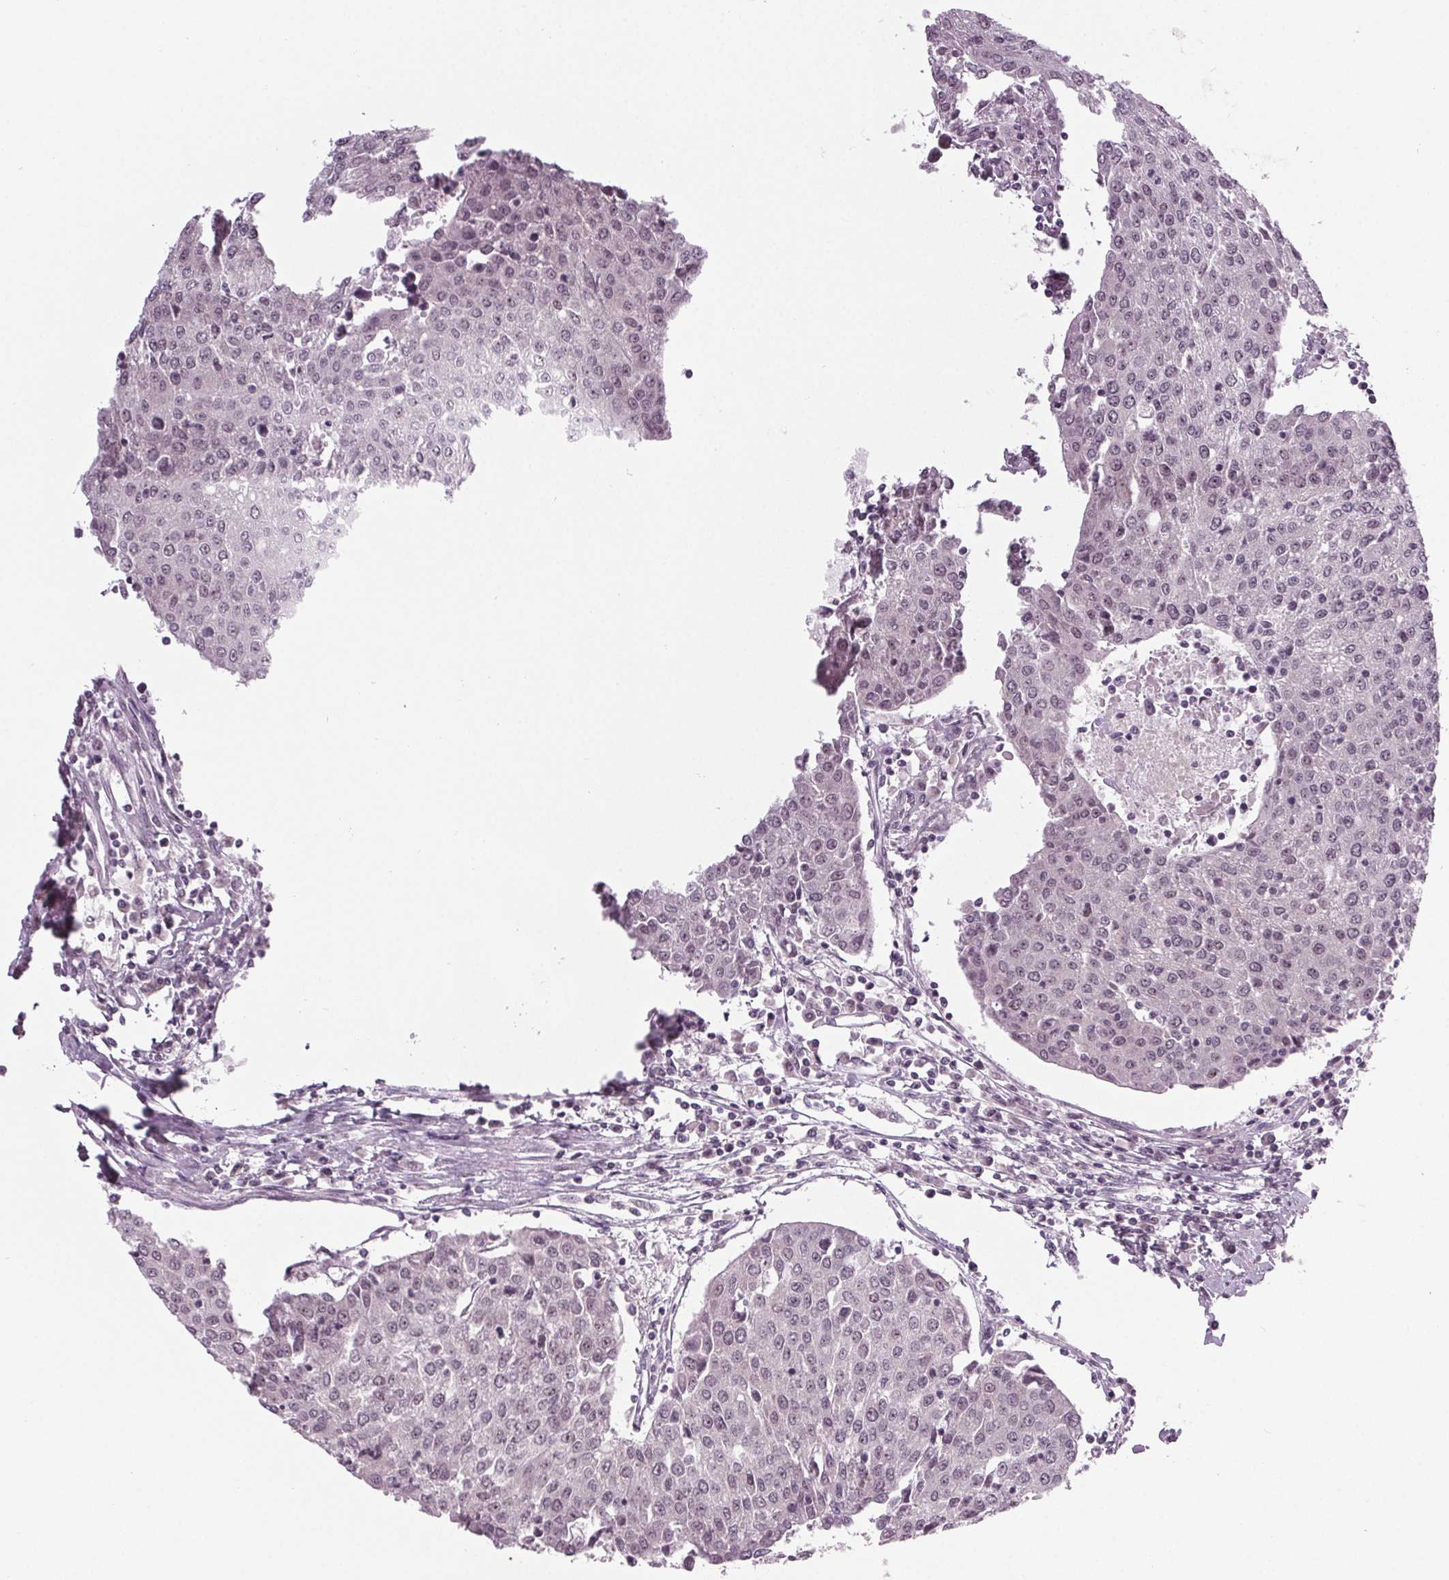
{"staining": {"intensity": "negative", "quantity": "none", "location": "none"}, "tissue": "urothelial cancer", "cell_type": "Tumor cells", "image_type": "cancer", "snomed": [{"axis": "morphology", "description": "Urothelial carcinoma, High grade"}, {"axis": "topography", "description": "Urinary bladder"}], "caption": "Image shows no protein expression in tumor cells of urothelial cancer tissue.", "gene": "DDX41", "patient": {"sex": "female", "age": 85}}